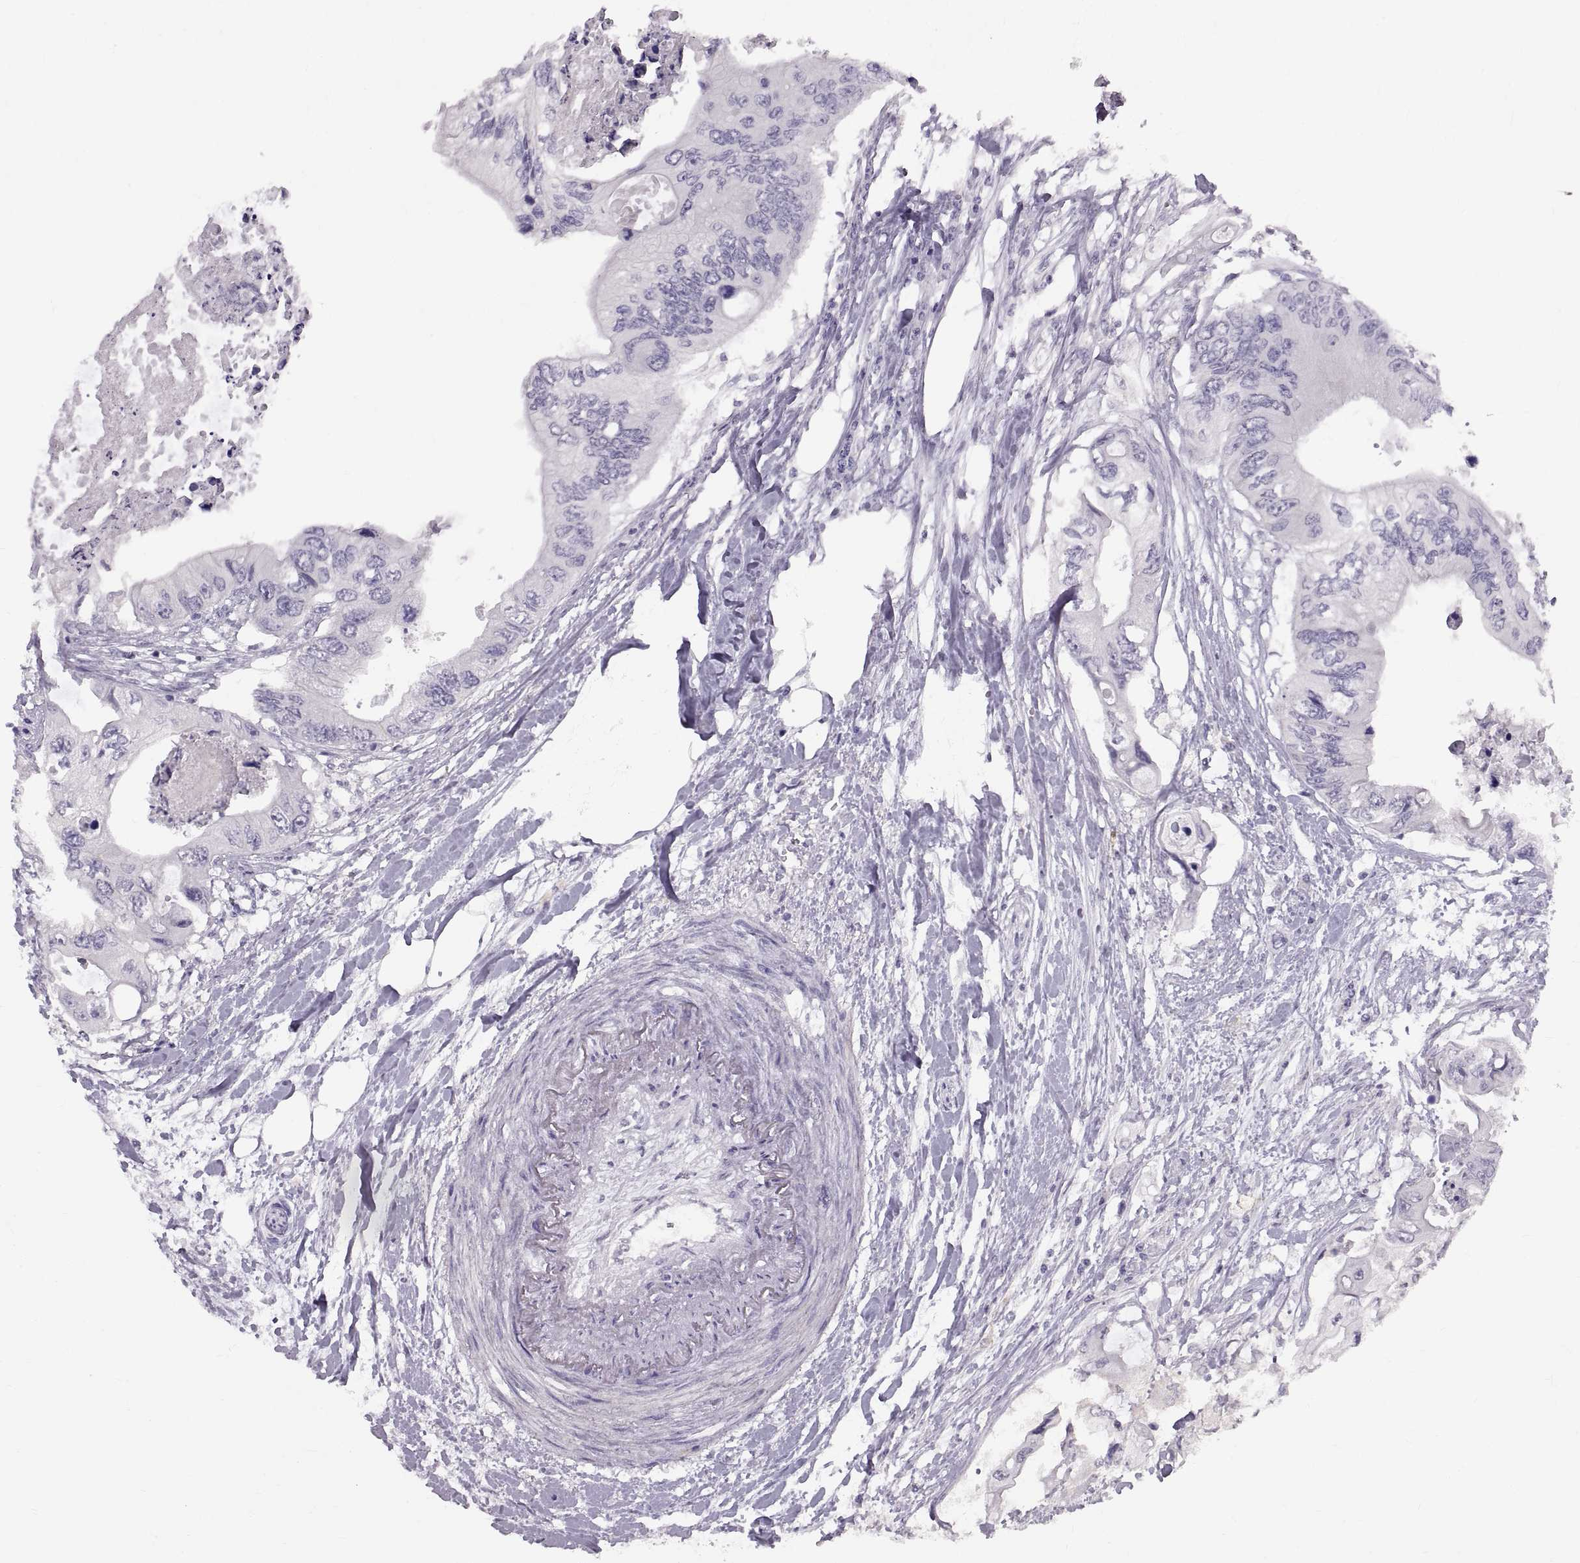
{"staining": {"intensity": "negative", "quantity": "none", "location": "none"}, "tissue": "colorectal cancer", "cell_type": "Tumor cells", "image_type": "cancer", "snomed": [{"axis": "morphology", "description": "Adenocarcinoma, NOS"}, {"axis": "topography", "description": "Rectum"}], "caption": "There is no significant positivity in tumor cells of colorectal cancer (adenocarcinoma). The staining is performed using DAB (3,3'-diaminobenzidine) brown chromogen with nuclei counter-stained in using hematoxylin.", "gene": "SPACDR", "patient": {"sex": "male", "age": 63}}